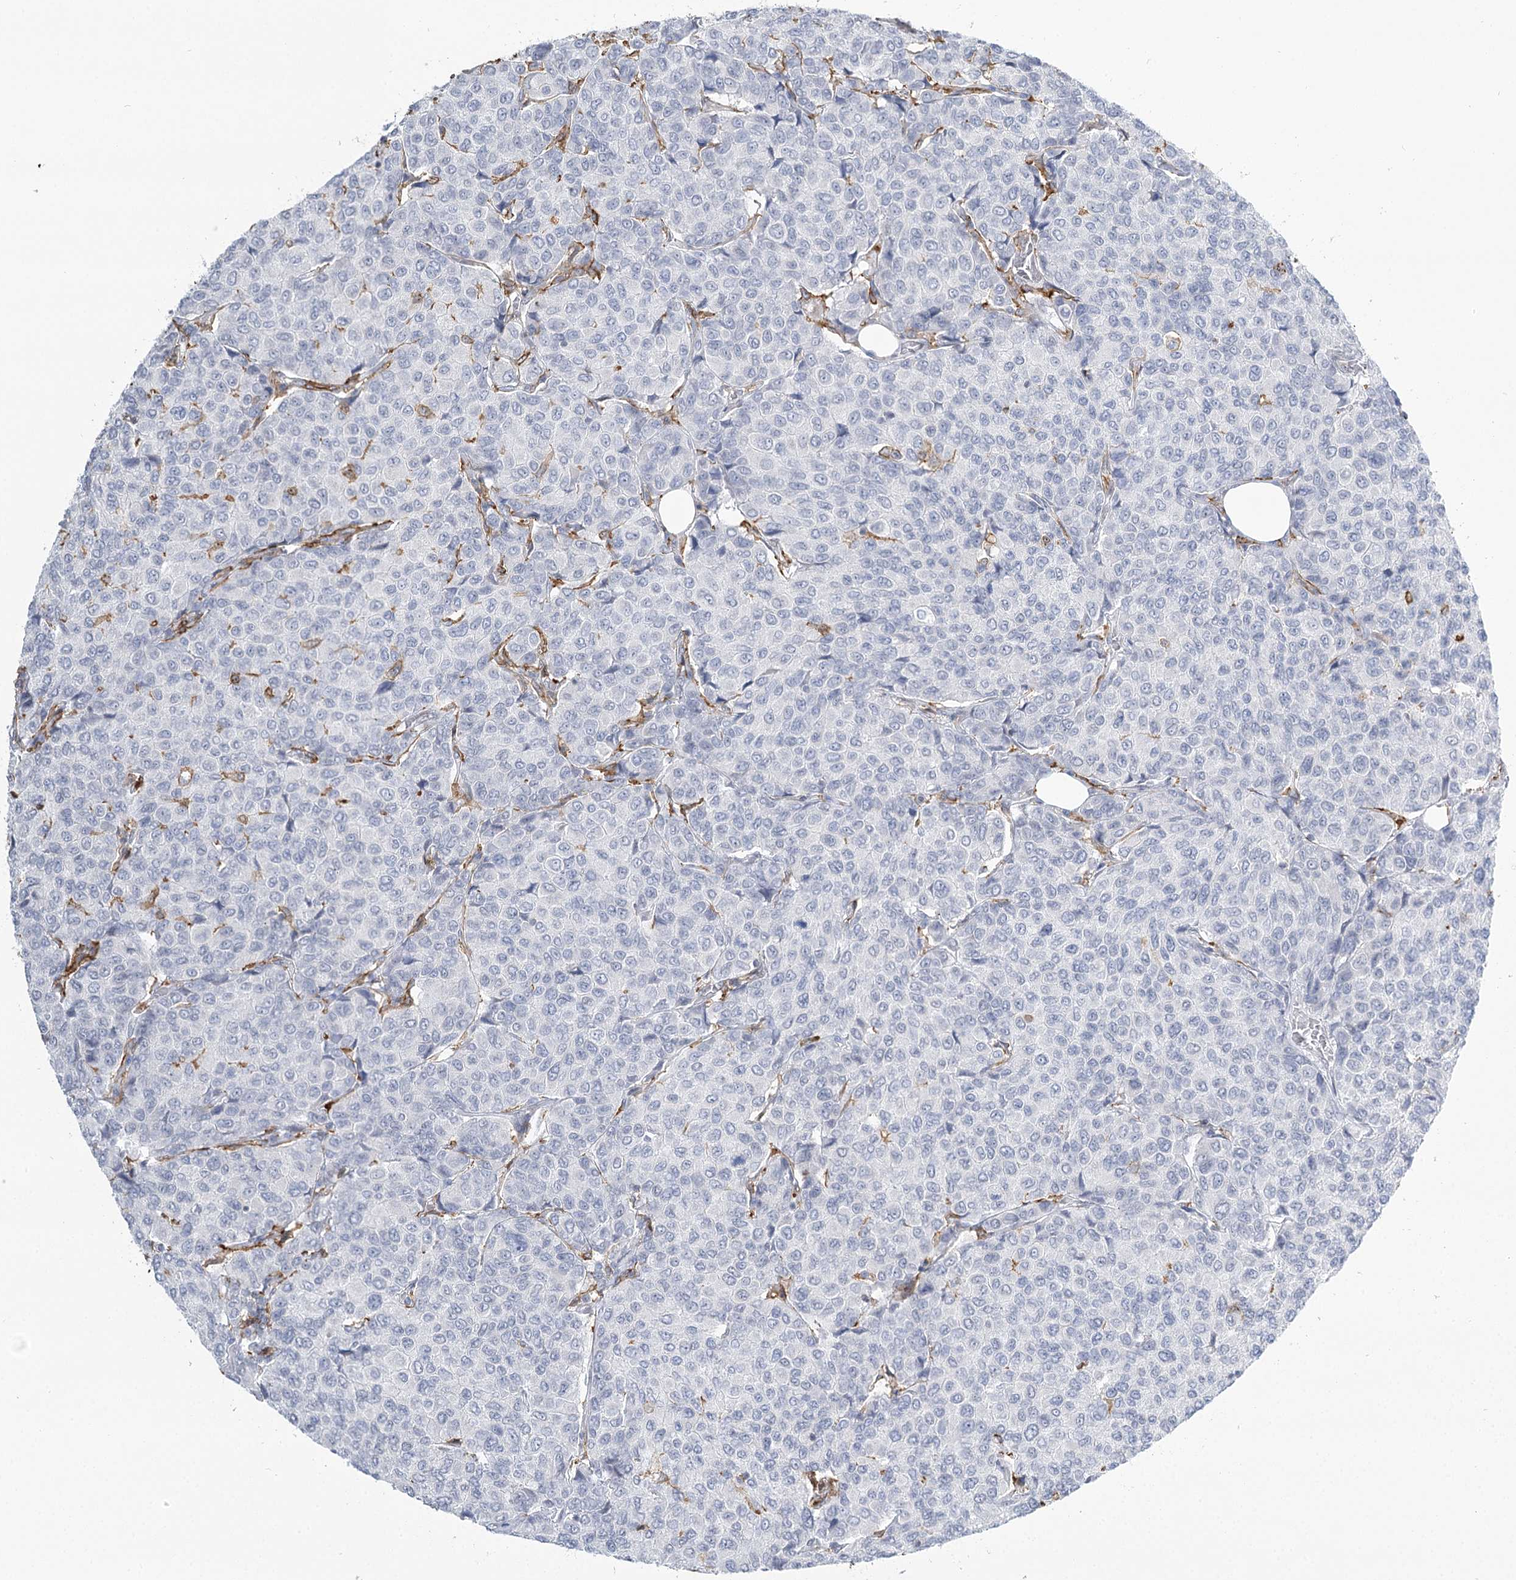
{"staining": {"intensity": "negative", "quantity": "none", "location": "none"}, "tissue": "breast cancer", "cell_type": "Tumor cells", "image_type": "cancer", "snomed": [{"axis": "morphology", "description": "Duct carcinoma"}, {"axis": "topography", "description": "Breast"}], "caption": "Breast cancer stained for a protein using immunohistochemistry displays no staining tumor cells.", "gene": "C11orf1", "patient": {"sex": "female", "age": 55}}